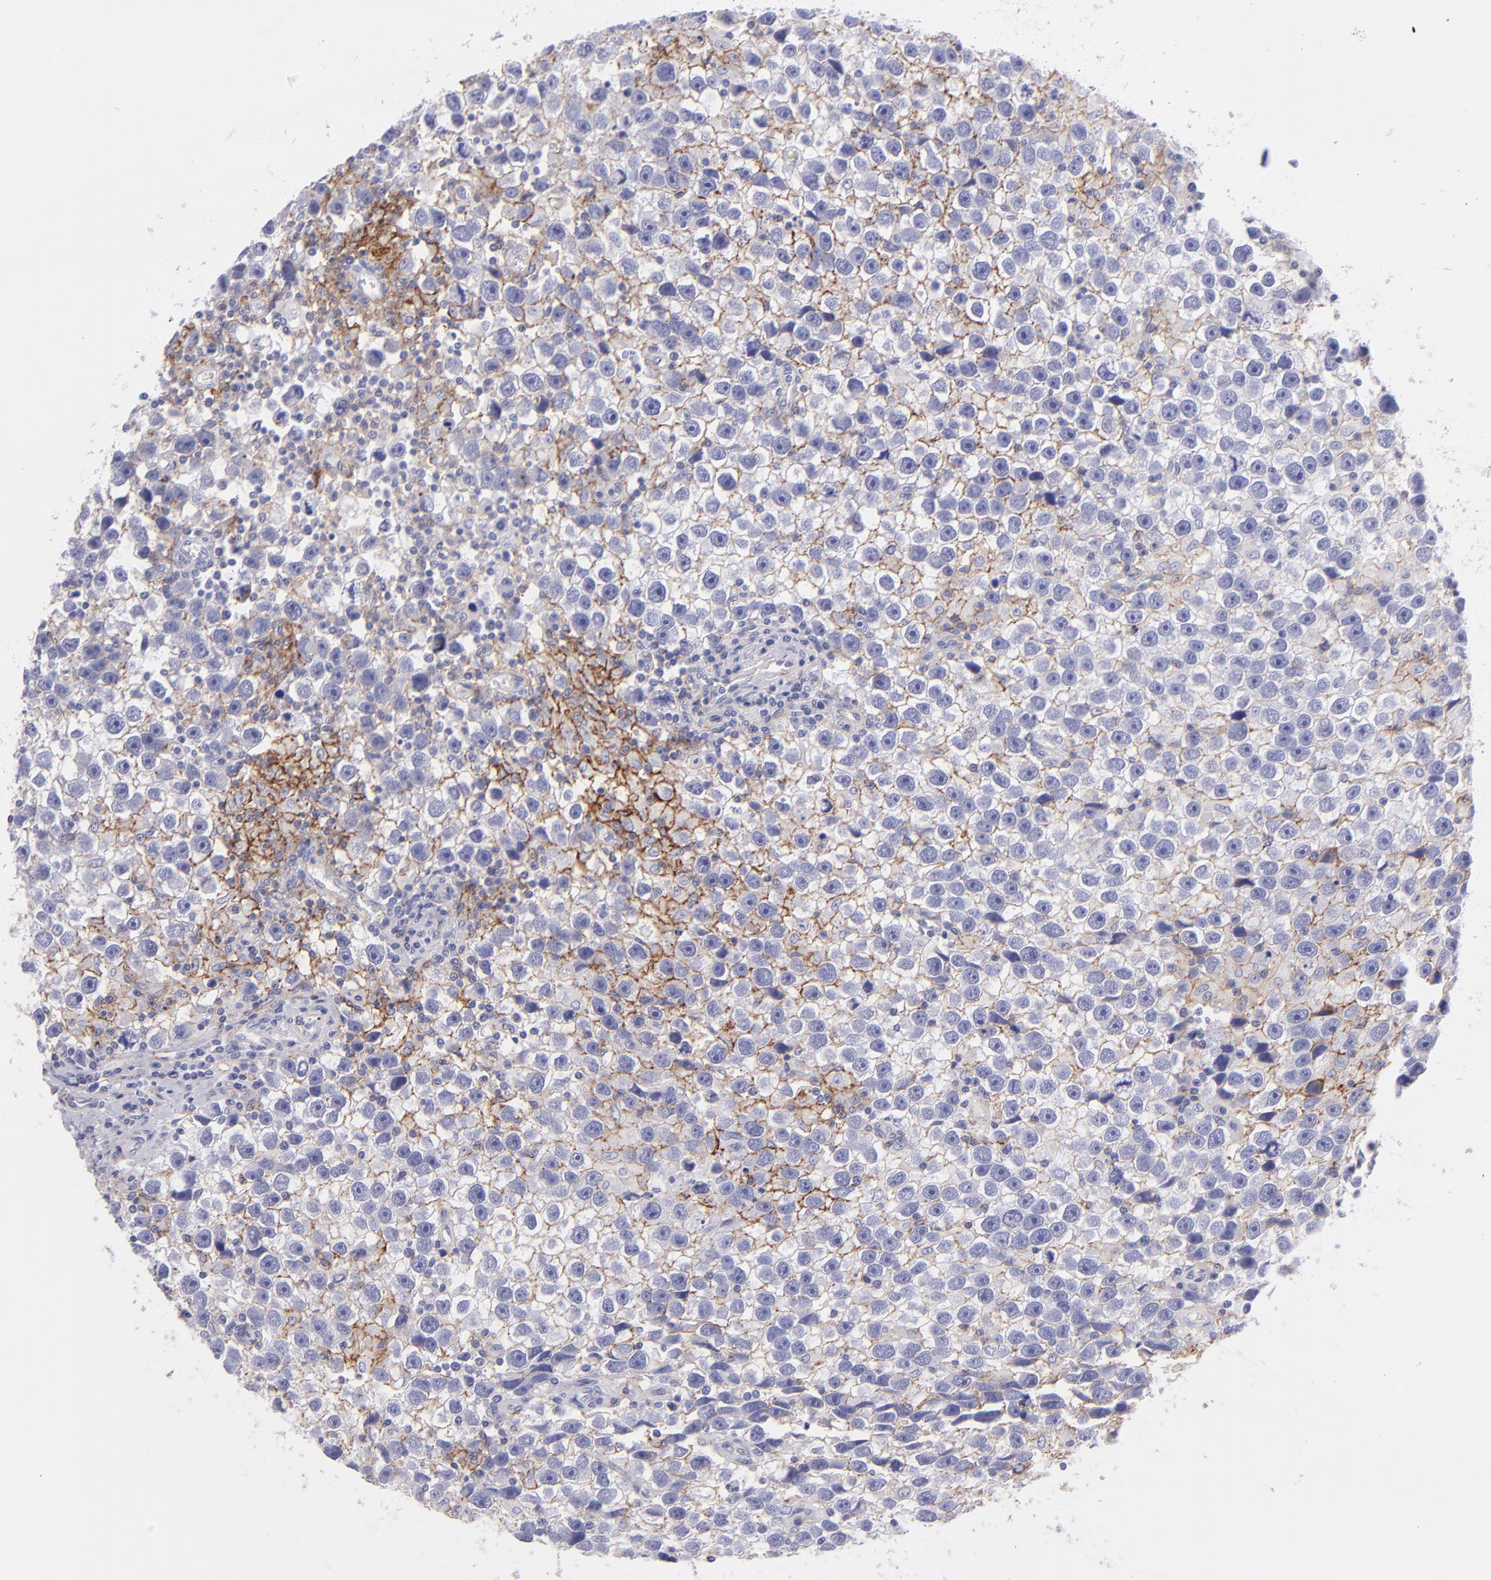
{"staining": {"intensity": "moderate", "quantity": "25%-75%", "location": "cytoplasmic/membranous"}, "tissue": "testis cancer", "cell_type": "Tumor cells", "image_type": "cancer", "snomed": [{"axis": "morphology", "description": "Seminoma, NOS"}, {"axis": "topography", "description": "Testis"}], "caption": "The histopathology image demonstrates a brown stain indicating the presence of a protein in the cytoplasmic/membranous of tumor cells in testis seminoma.", "gene": "CD81", "patient": {"sex": "male", "age": 43}}